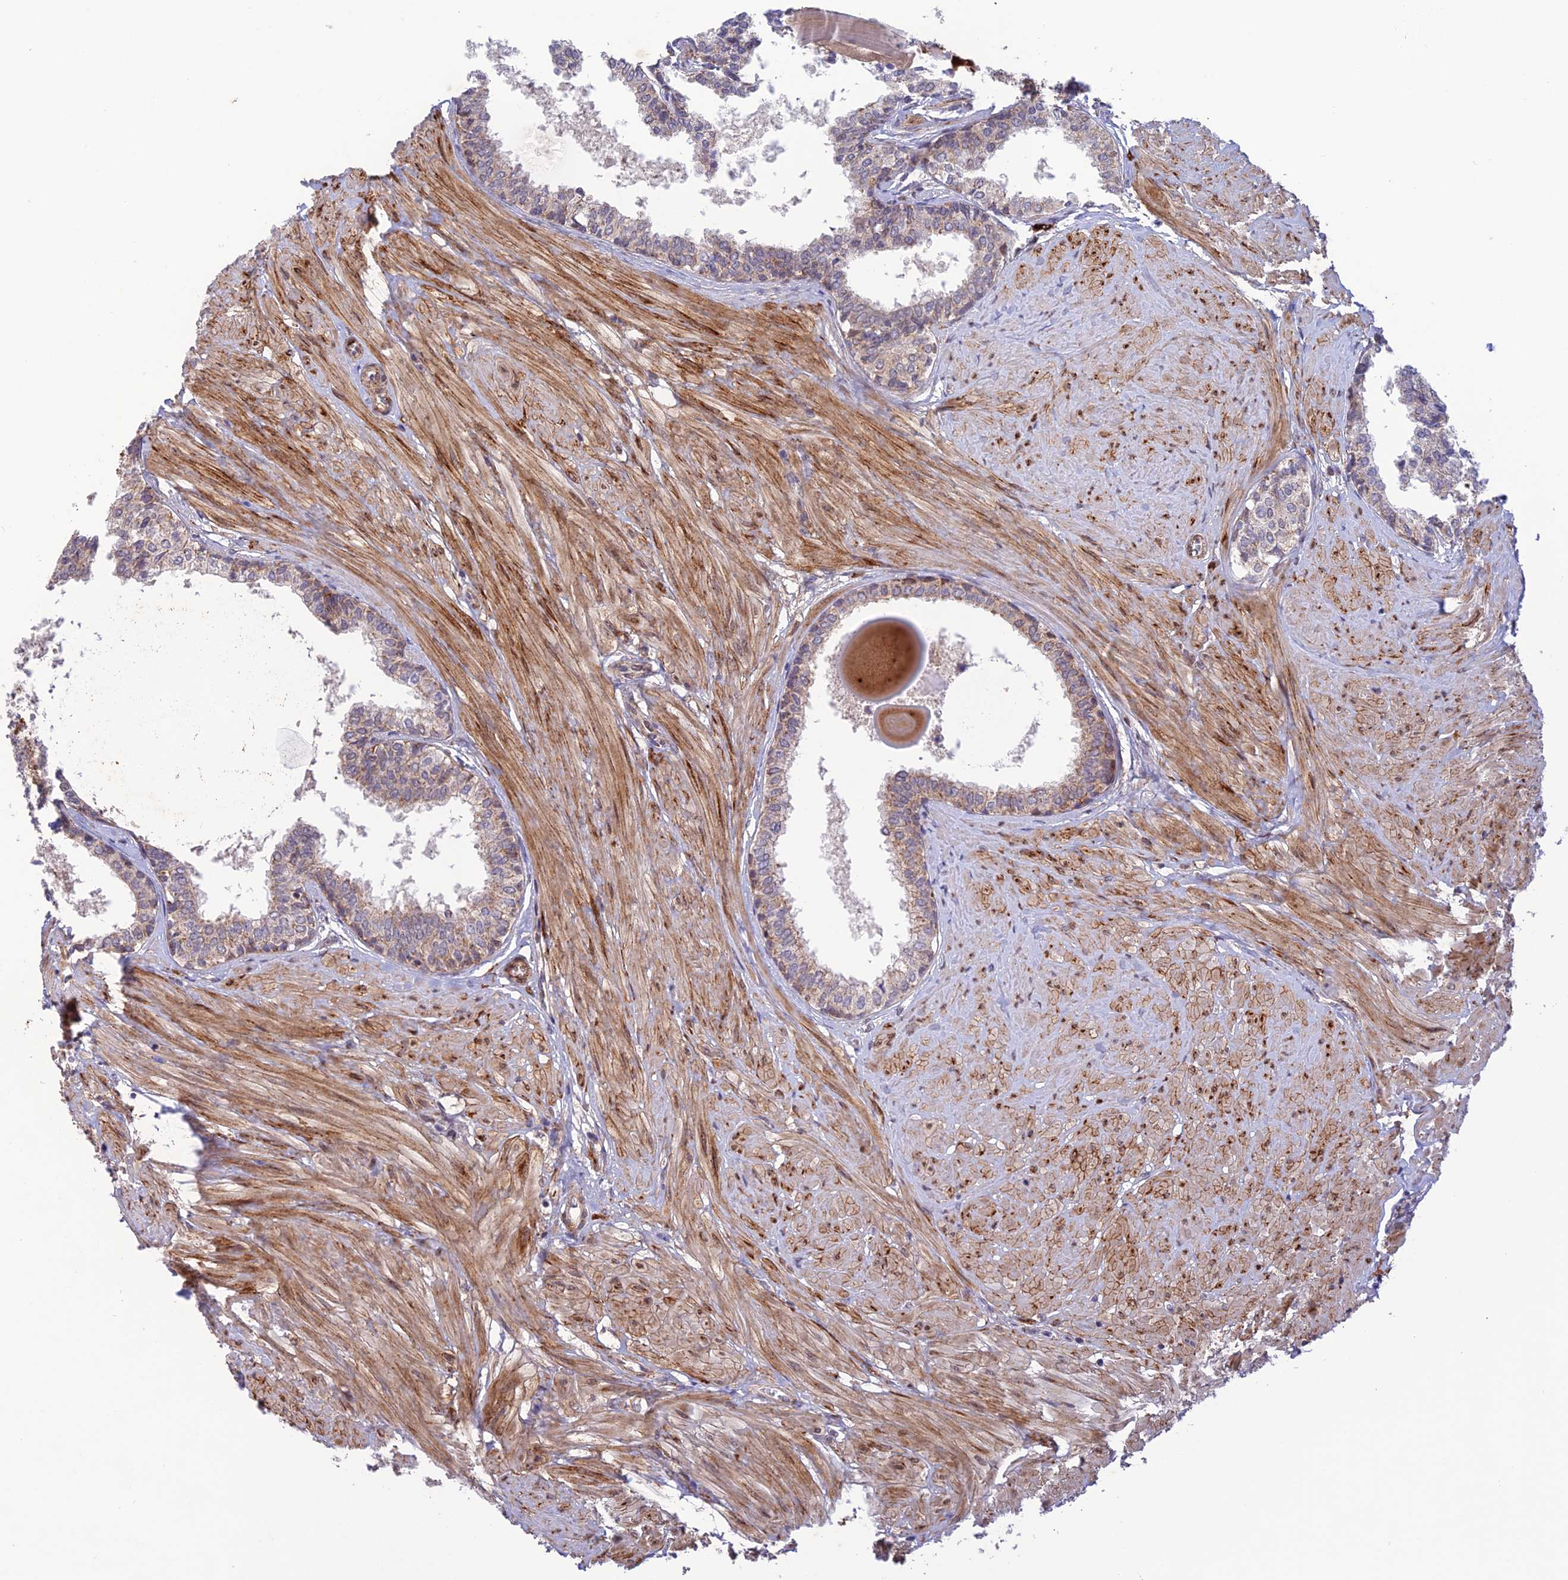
{"staining": {"intensity": "moderate", "quantity": "25%-75%", "location": "cytoplasmic/membranous,nuclear"}, "tissue": "prostate", "cell_type": "Glandular cells", "image_type": "normal", "snomed": [{"axis": "morphology", "description": "Normal tissue, NOS"}, {"axis": "topography", "description": "Prostate"}], "caption": "Prostate stained with a brown dye demonstrates moderate cytoplasmic/membranous,nuclear positive staining in approximately 25%-75% of glandular cells.", "gene": "WDR55", "patient": {"sex": "male", "age": 48}}